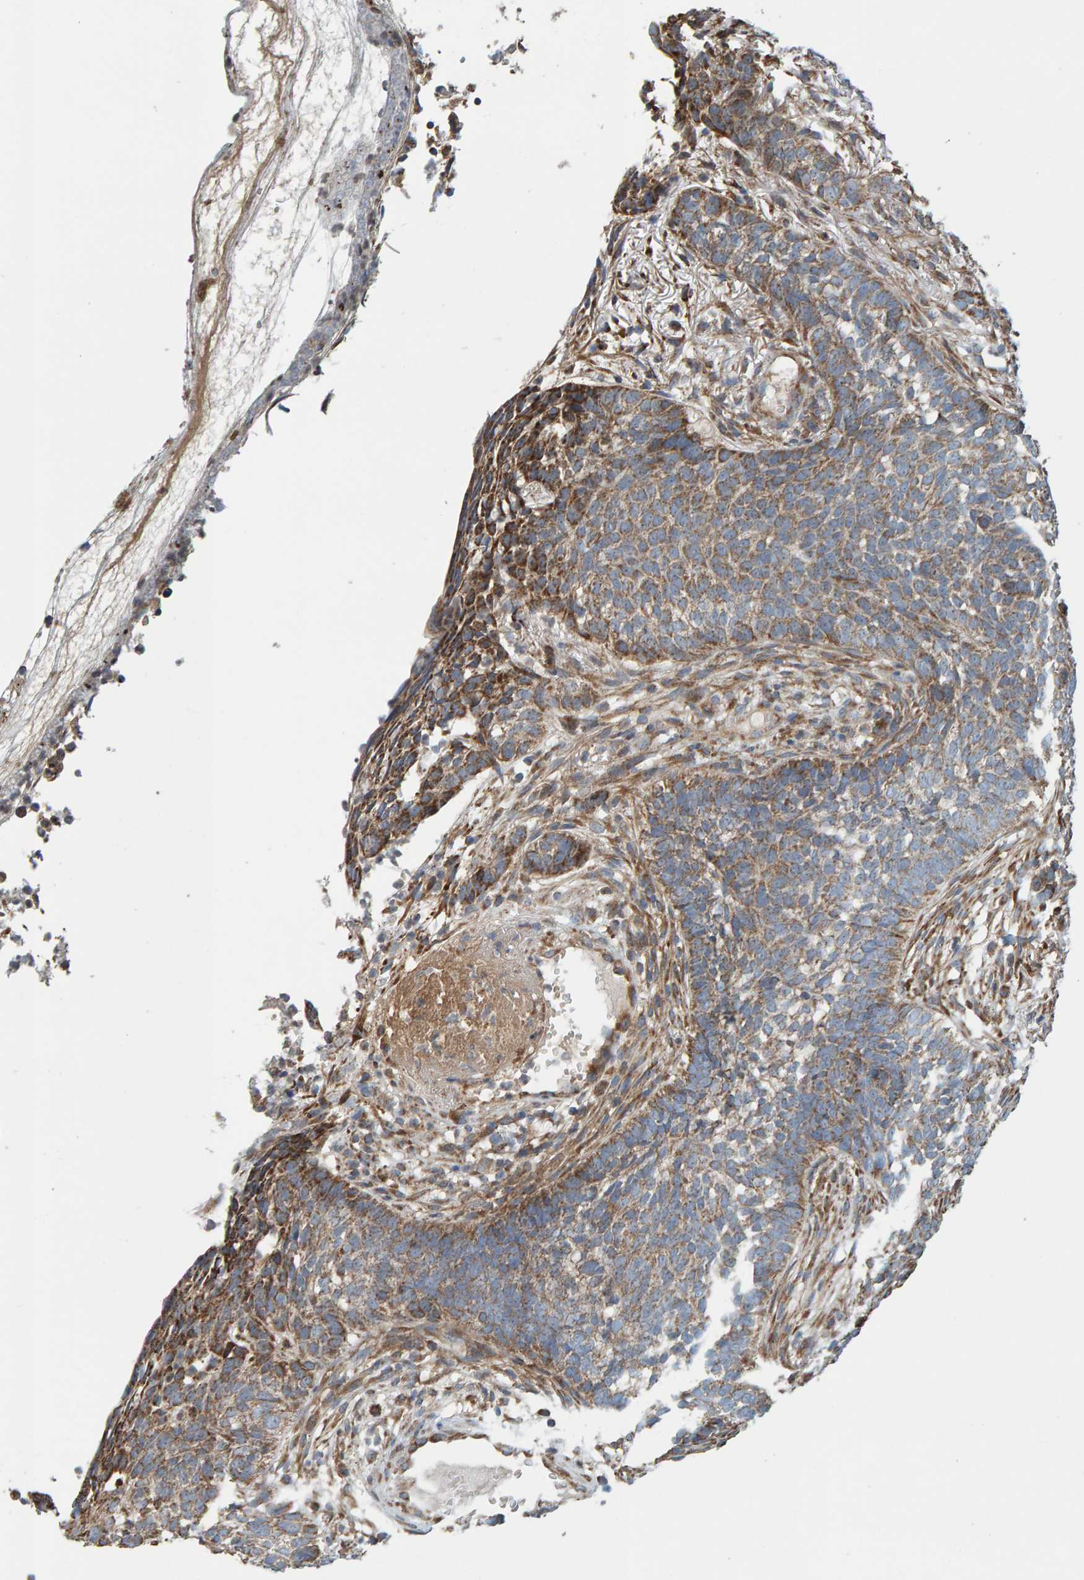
{"staining": {"intensity": "moderate", "quantity": ">75%", "location": "cytoplasmic/membranous"}, "tissue": "skin cancer", "cell_type": "Tumor cells", "image_type": "cancer", "snomed": [{"axis": "morphology", "description": "Basal cell carcinoma"}, {"axis": "topography", "description": "Skin"}], "caption": "Basal cell carcinoma (skin) stained with a protein marker shows moderate staining in tumor cells.", "gene": "MRPL45", "patient": {"sex": "male", "age": 85}}